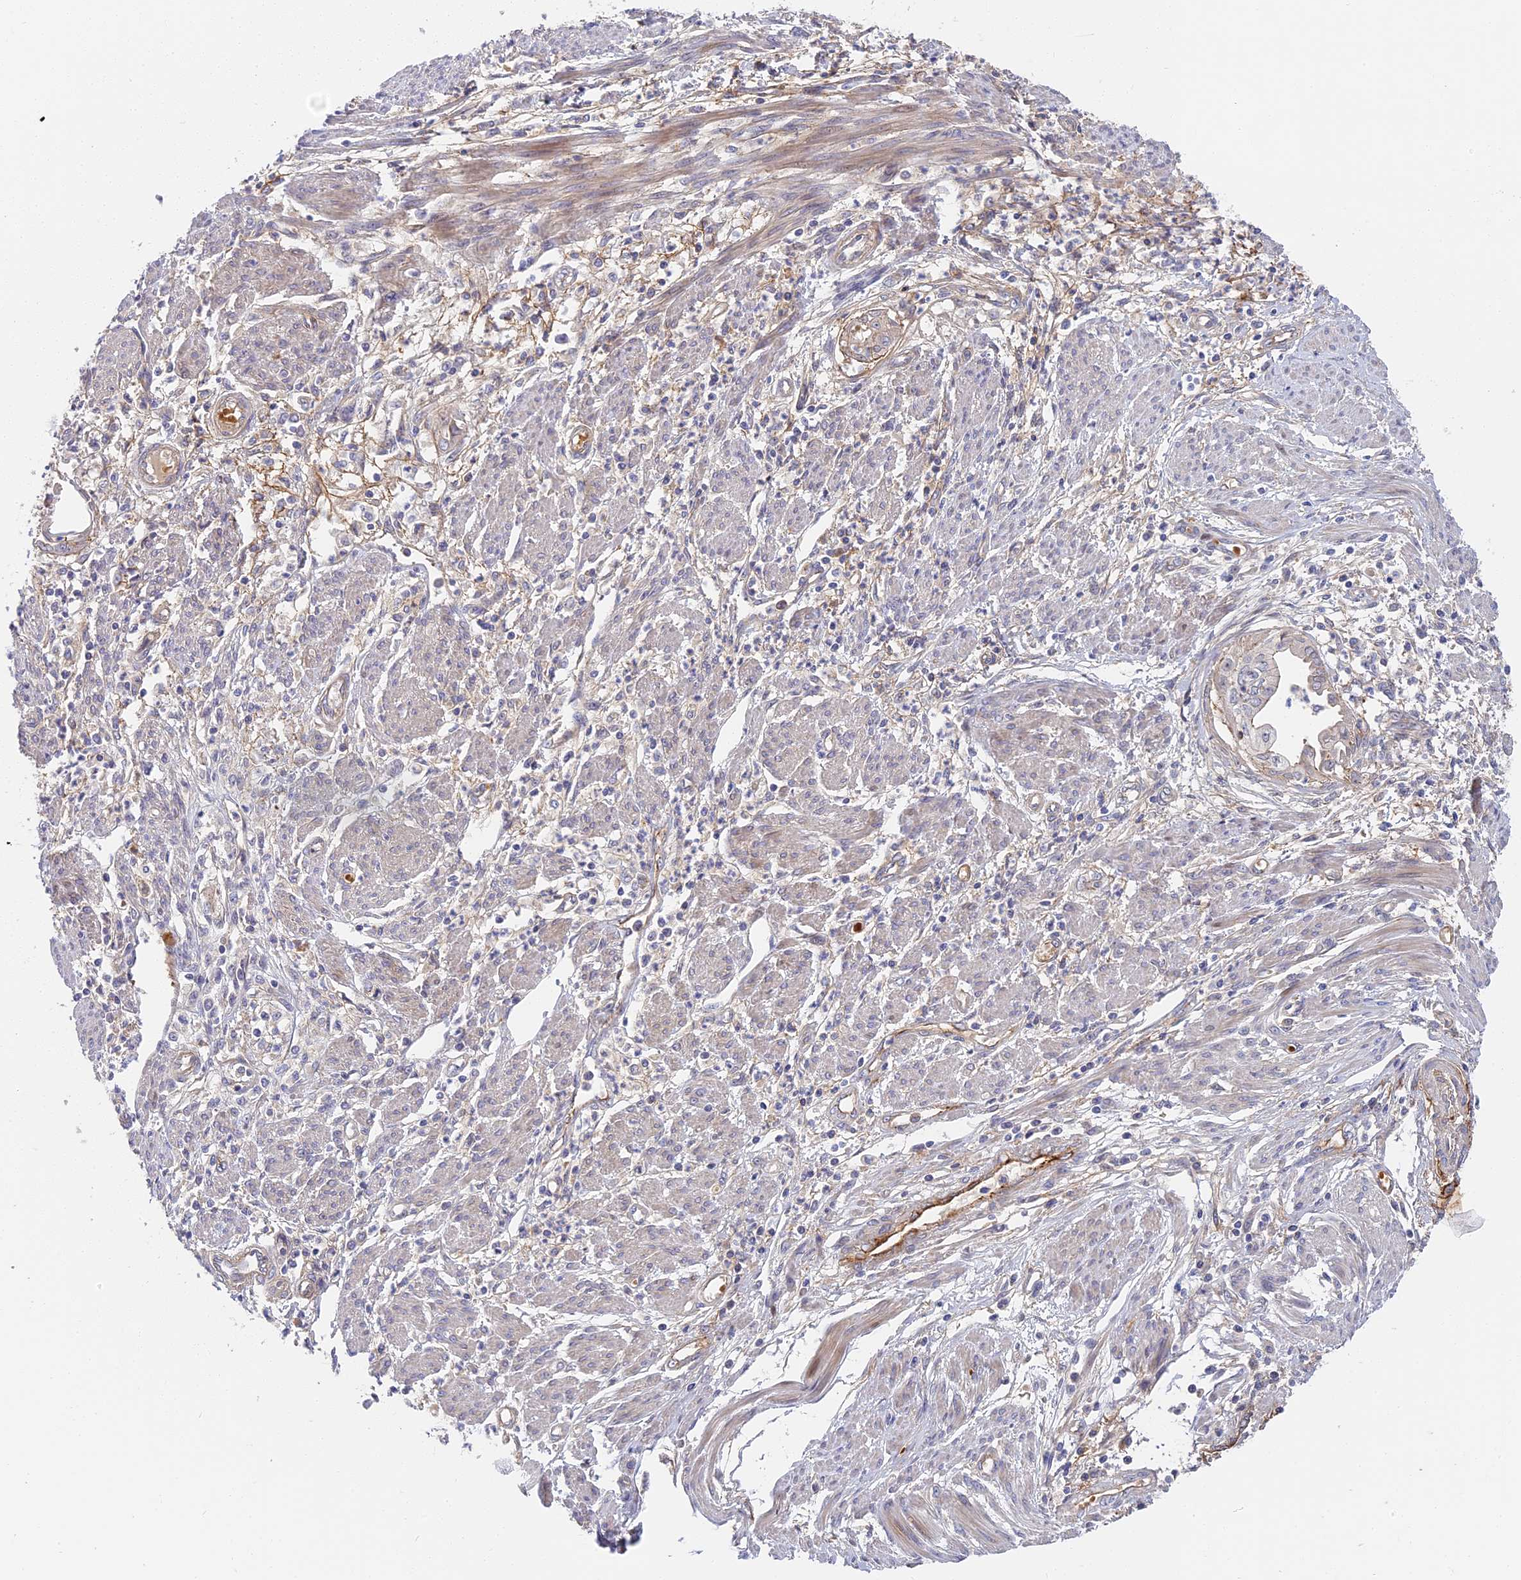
{"staining": {"intensity": "negative", "quantity": "none", "location": "none"}, "tissue": "endometrial cancer", "cell_type": "Tumor cells", "image_type": "cancer", "snomed": [{"axis": "morphology", "description": "Adenocarcinoma, NOS"}, {"axis": "topography", "description": "Endometrium"}], "caption": "Adenocarcinoma (endometrial) was stained to show a protein in brown. There is no significant positivity in tumor cells.", "gene": "MISP3", "patient": {"sex": "female", "age": 73}}